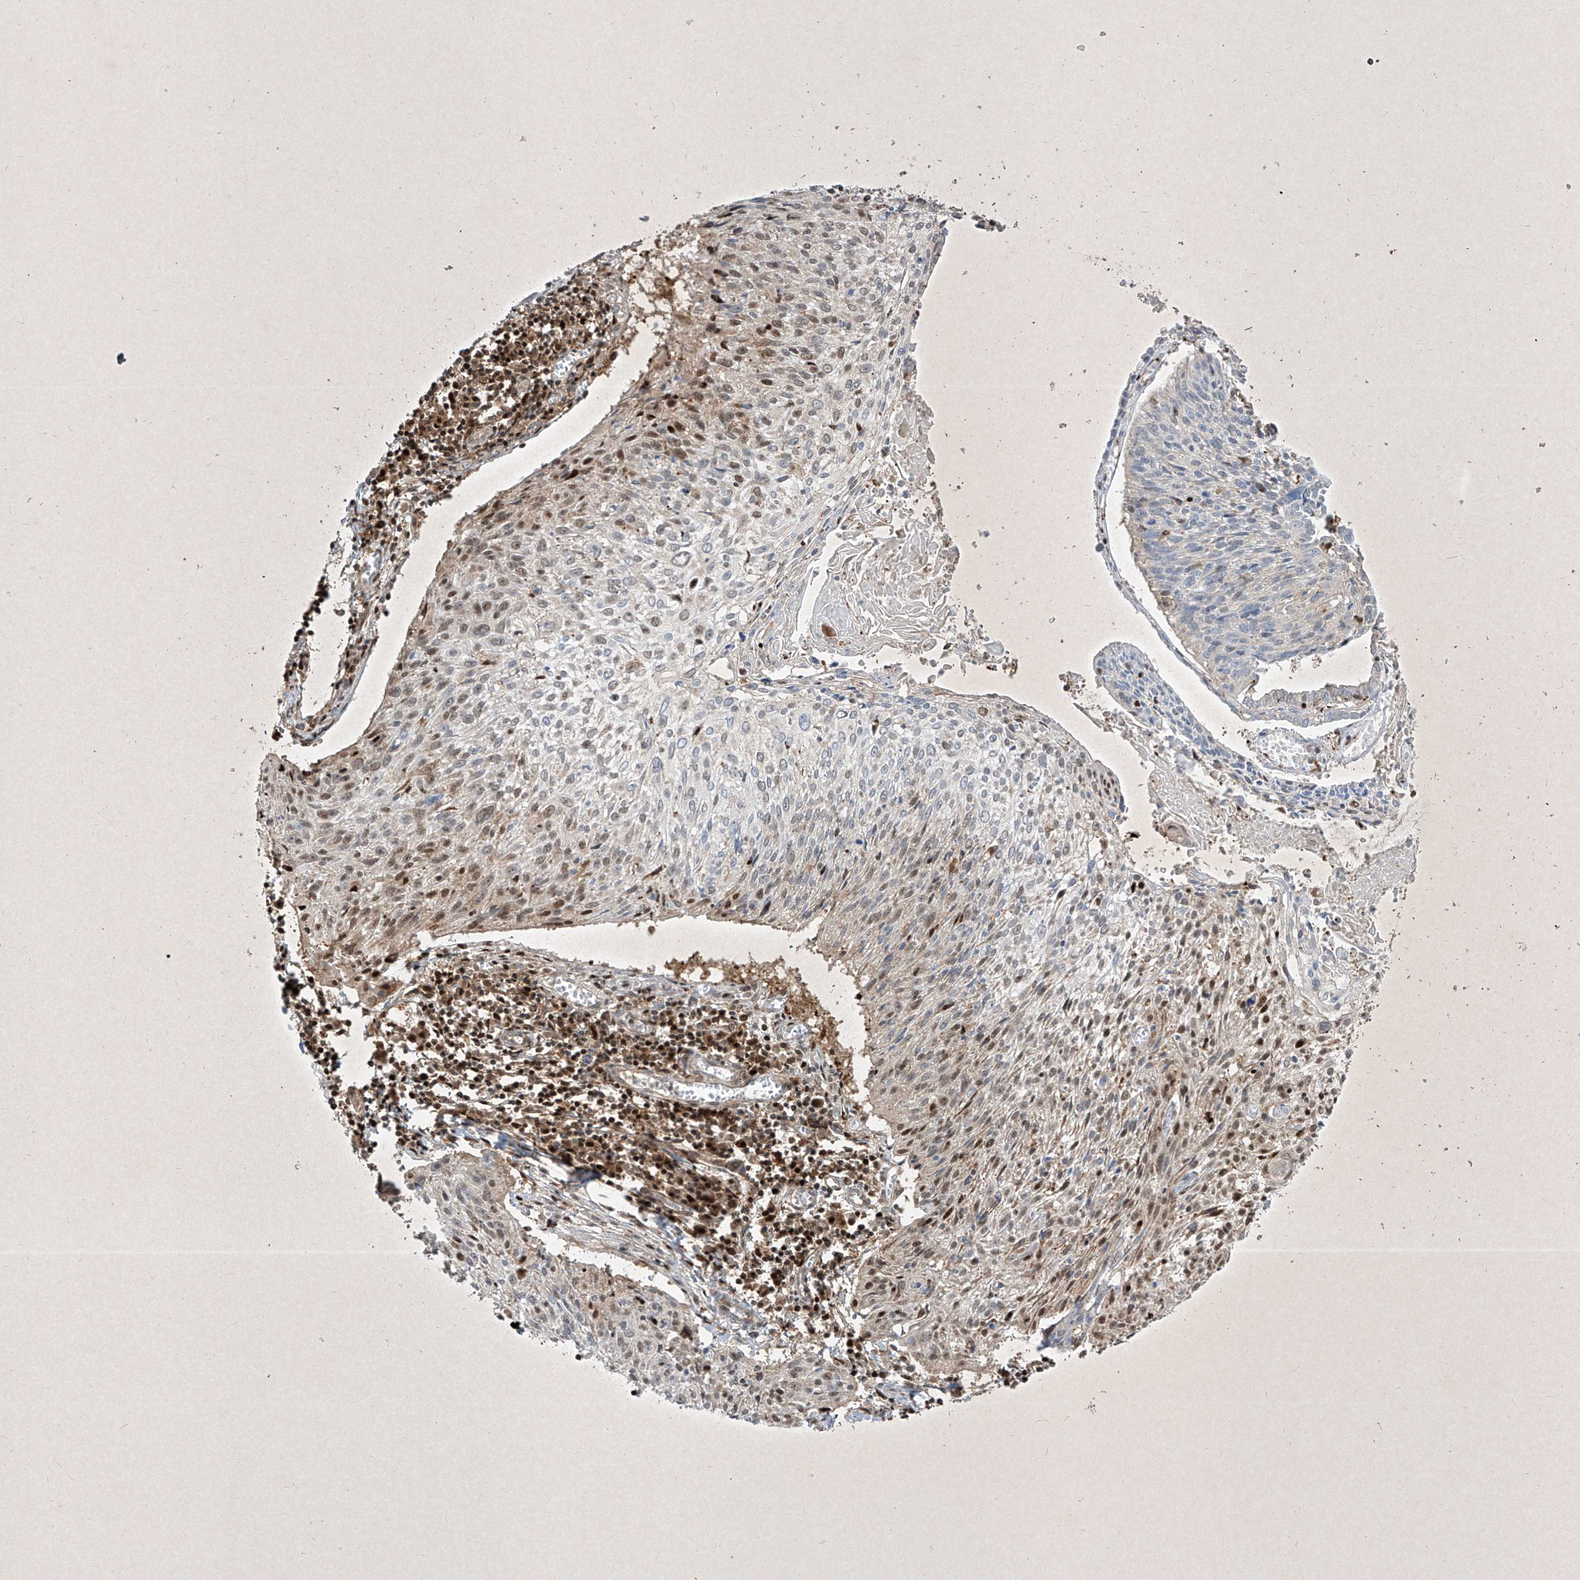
{"staining": {"intensity": "moderate", "quantity": "<25%", "location": "nuclear"}, "tissue": "cervical cancer", "cell_type": "Tumor cells", "image_type": "cancer", "snomed": [{"axis": "morphology", "description": "Squamous cell carcinoma, NOS"}, {"axis": "topography", "description": "Cervix"}], "caption": "This is a photomicrograph of immunohistochemistry (IHC) staining of squamous cell carcinoma (cervical), which shows moderate positivity in the nuclear of tumor cells.", "gene": "PSMB10", "patient": {"sex": "female", "age": 51}}